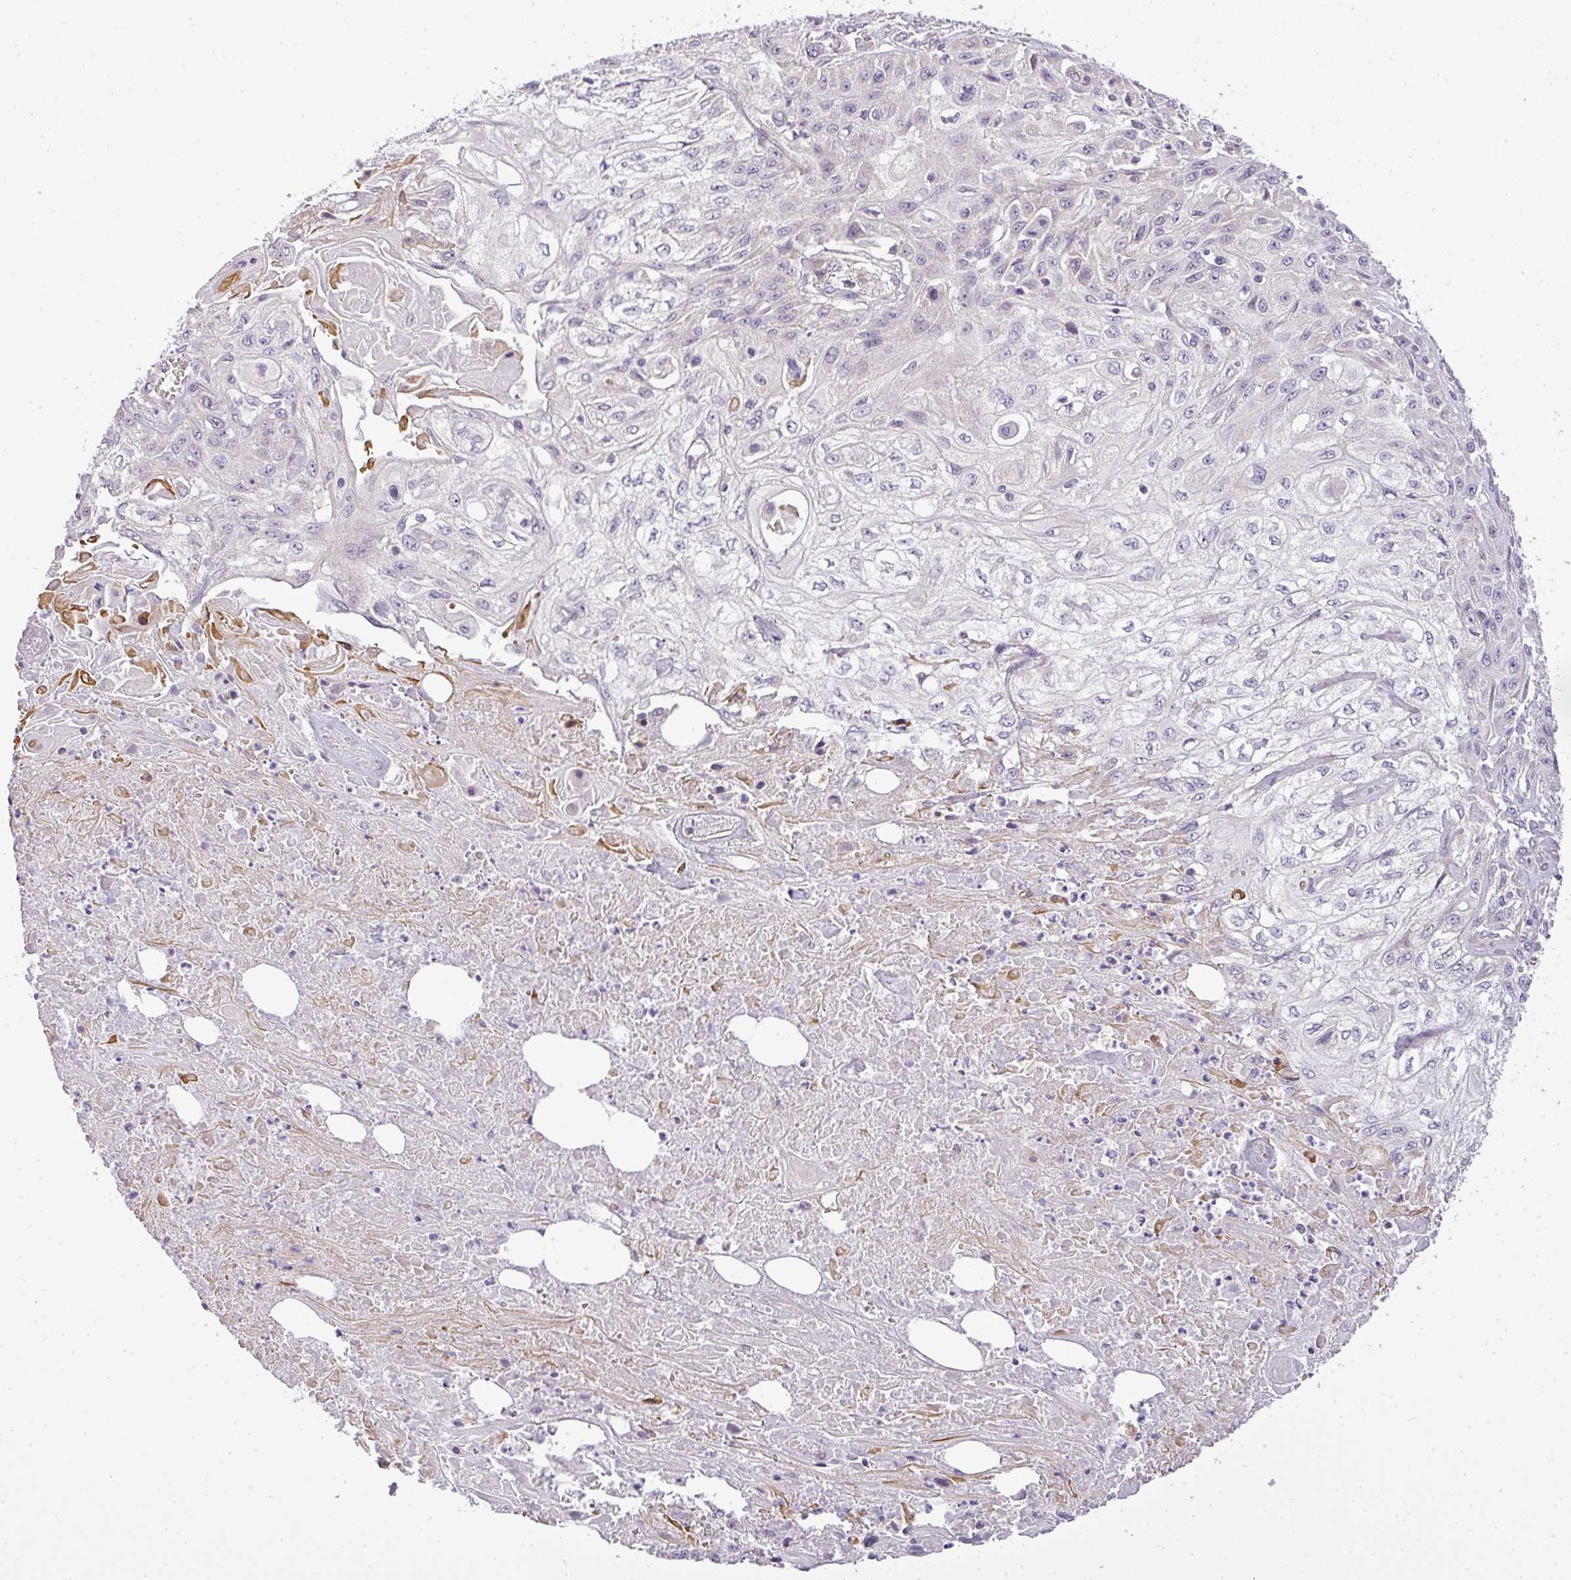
{"staining": {"intensity": "negative", "quantity": "none", "location": "none"}, "tissue": "skin cancer", "cell_type": "Tumor cells", "image_type": "cancer", "snomed": [{"axis": "morphology", "description": "Squamous cell carcinoma, NOS"}, {"axis": "morphology", "description": "Squamous cell carcinoma, metastatic, NOS"}, {"axis": "topography", "description": "Skin"}, {"axis": "topography", "description": "Lymph node"}], "caption": "Human skin cancer stained for a protein using immunohistochemistry reveals no positivity in tumor cells.", "gene": "ZDHHC1", "patient": {"sex": "male", "age": 75}}